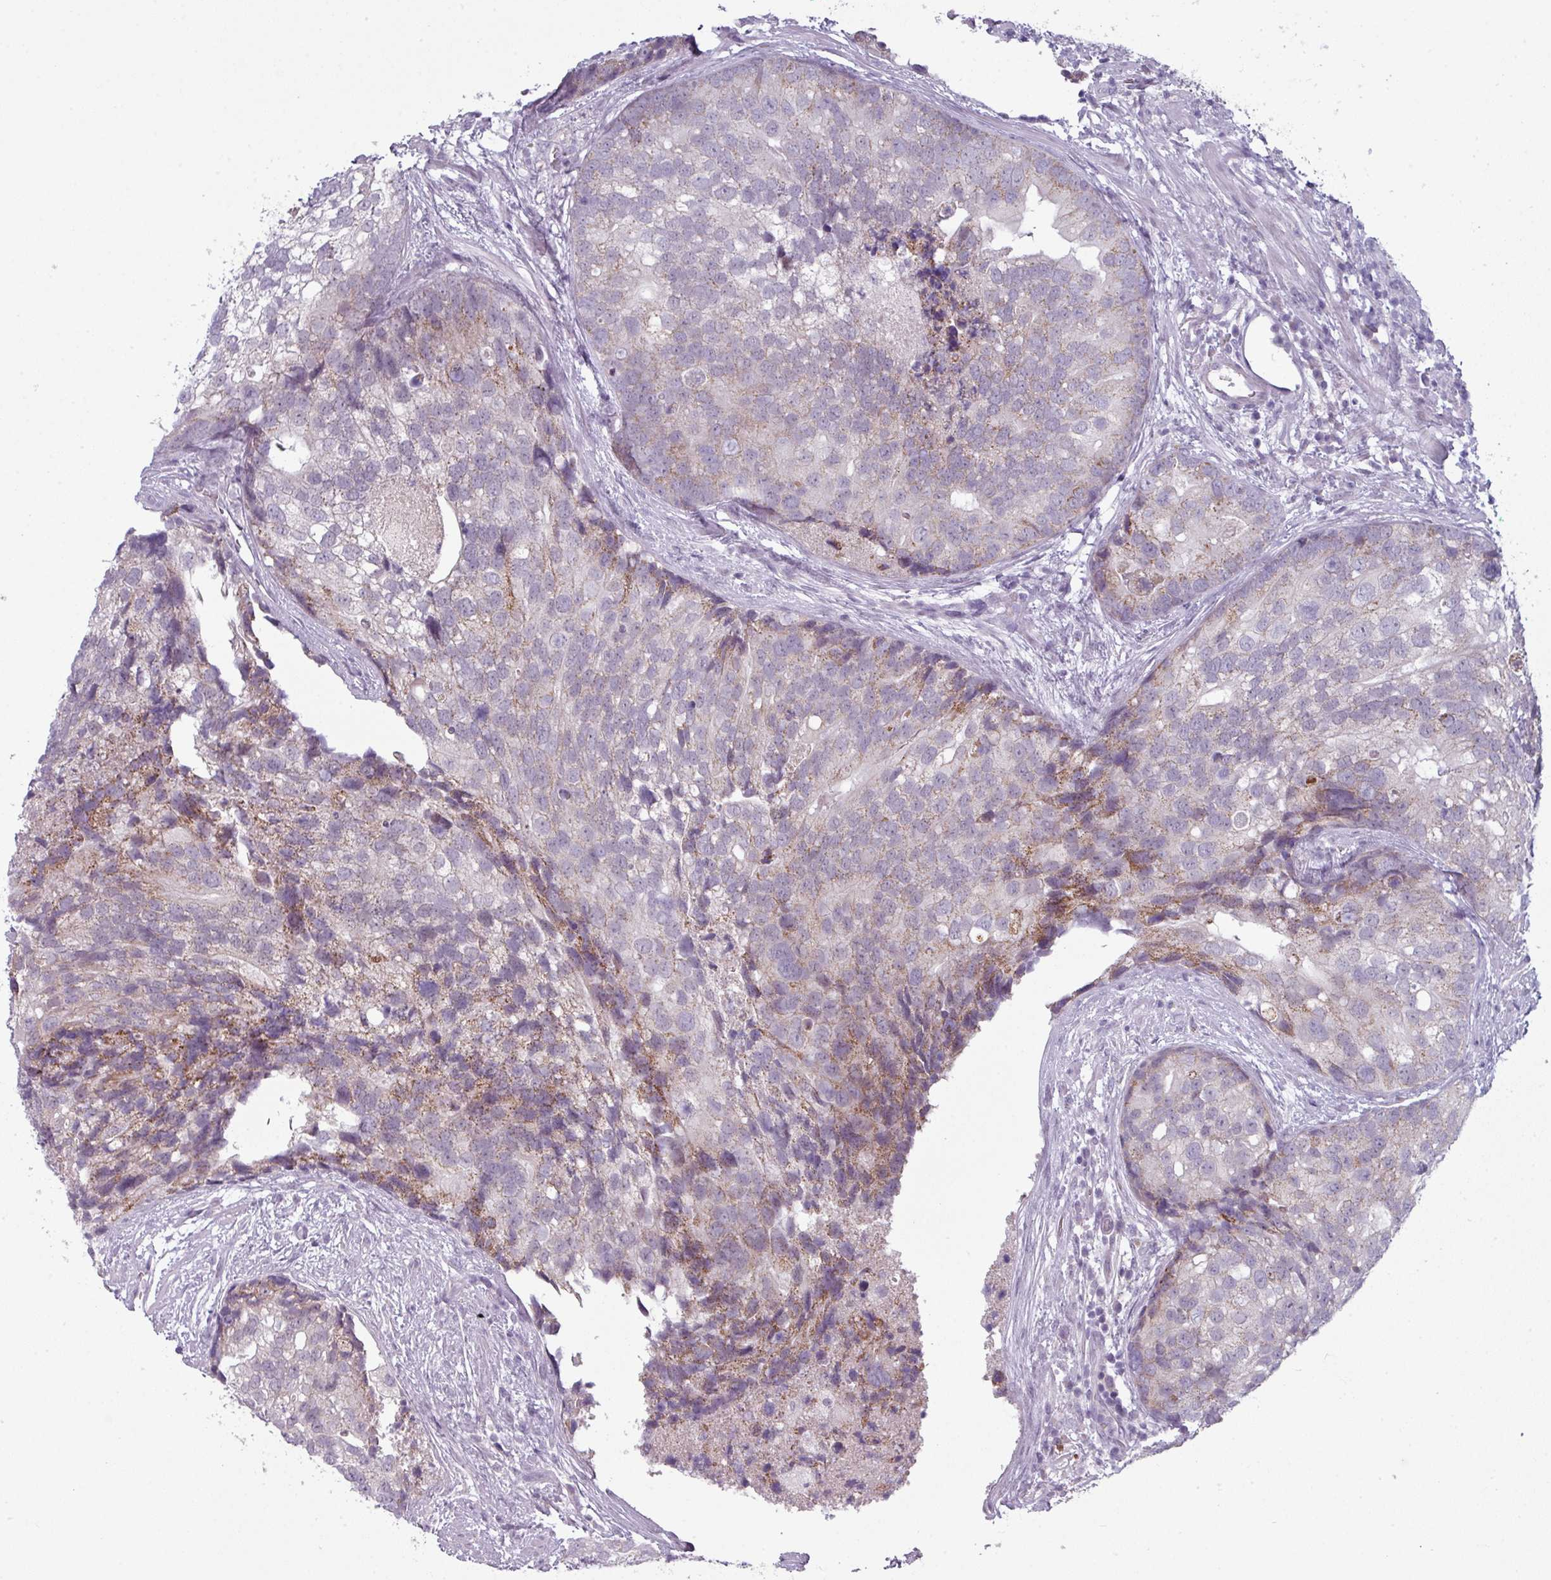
{"staining": {"intensity": "moderate", "quantity": "25%-75%", "location": "cytoplasmic/membranous"}, "tissue": "prostate cancer", "cell_type": "Tumor cells", "image_type": "cancer", "snomed": [{"axis": "morphology", "description": "Adenocarcinoma, High grade"}, {"axis": "topography", "description": "Prostate"}], "caption": "Prostate high-grade adenocarcinoma stained with DAB (3,3'-diaminobenzidine) IHC demonstrates medium levels of moderate cytoplasmic/membranous positivity in approximately 25%-75% of tumor cells.", "gene": "ZNF615", "patient": {"sex": "male", "age": 62}}